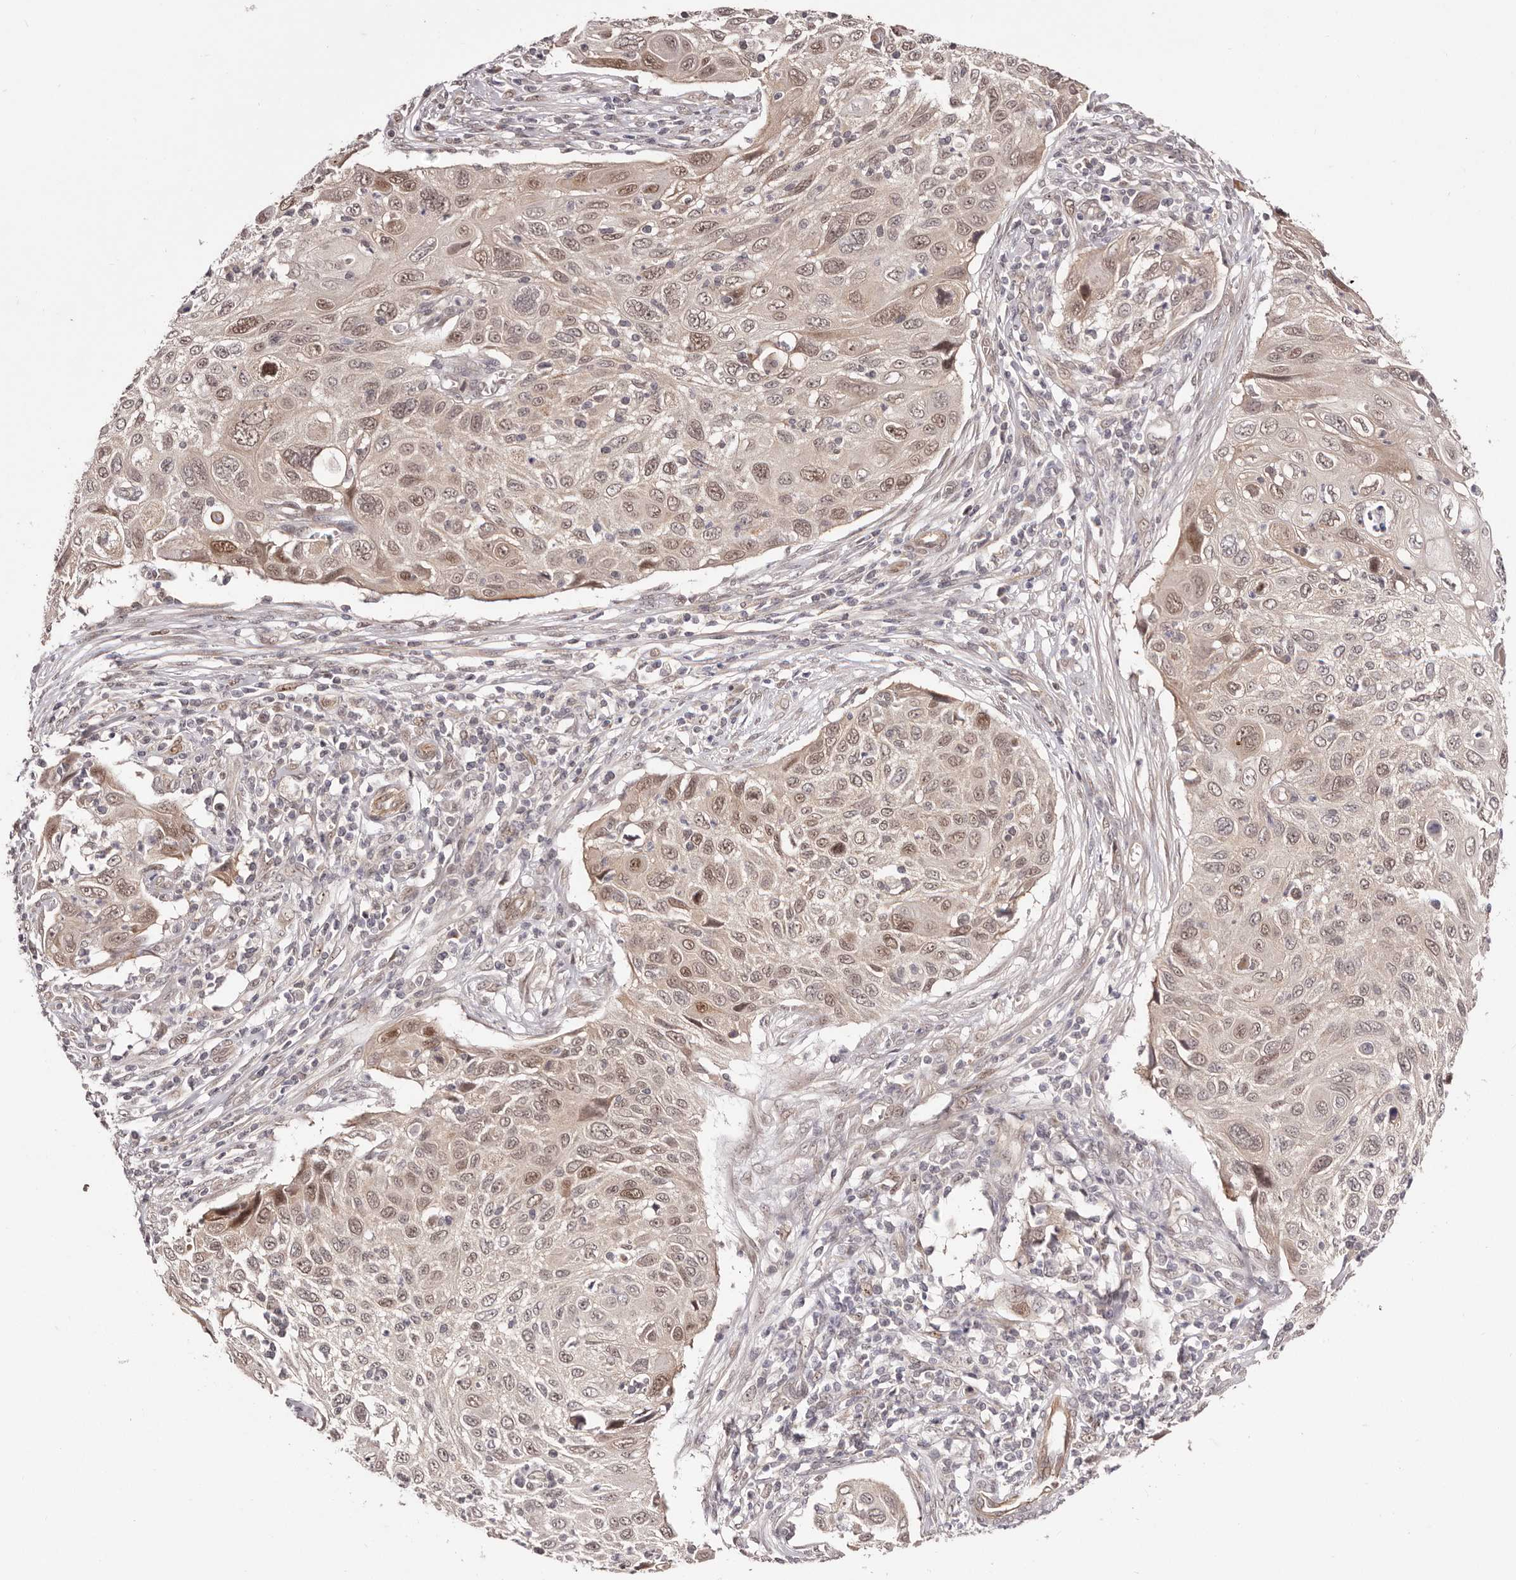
{"staining": {"intensity": "moderate", "quantity": ">75%", "location": "nuclear"}, "tissue": "cervical cancer", "cell_type": "Tumor cells", "image_type": "cancer", "snomed": [{"axis": "morphology", "description": "Squamous cell carcinoma, NOS"}, {"axis": "topography", "description": "Cervix"}], "caption": "DAB (3,3'-diaminobenzidine) immunohistochemical staining of human cervical cancer (squamous cell carcinoma) reveals moderate nuclear protein staining in about >75% of tumor cells.", "gene": "EGR3", "patient": {"sex": "female", "age": 70}}